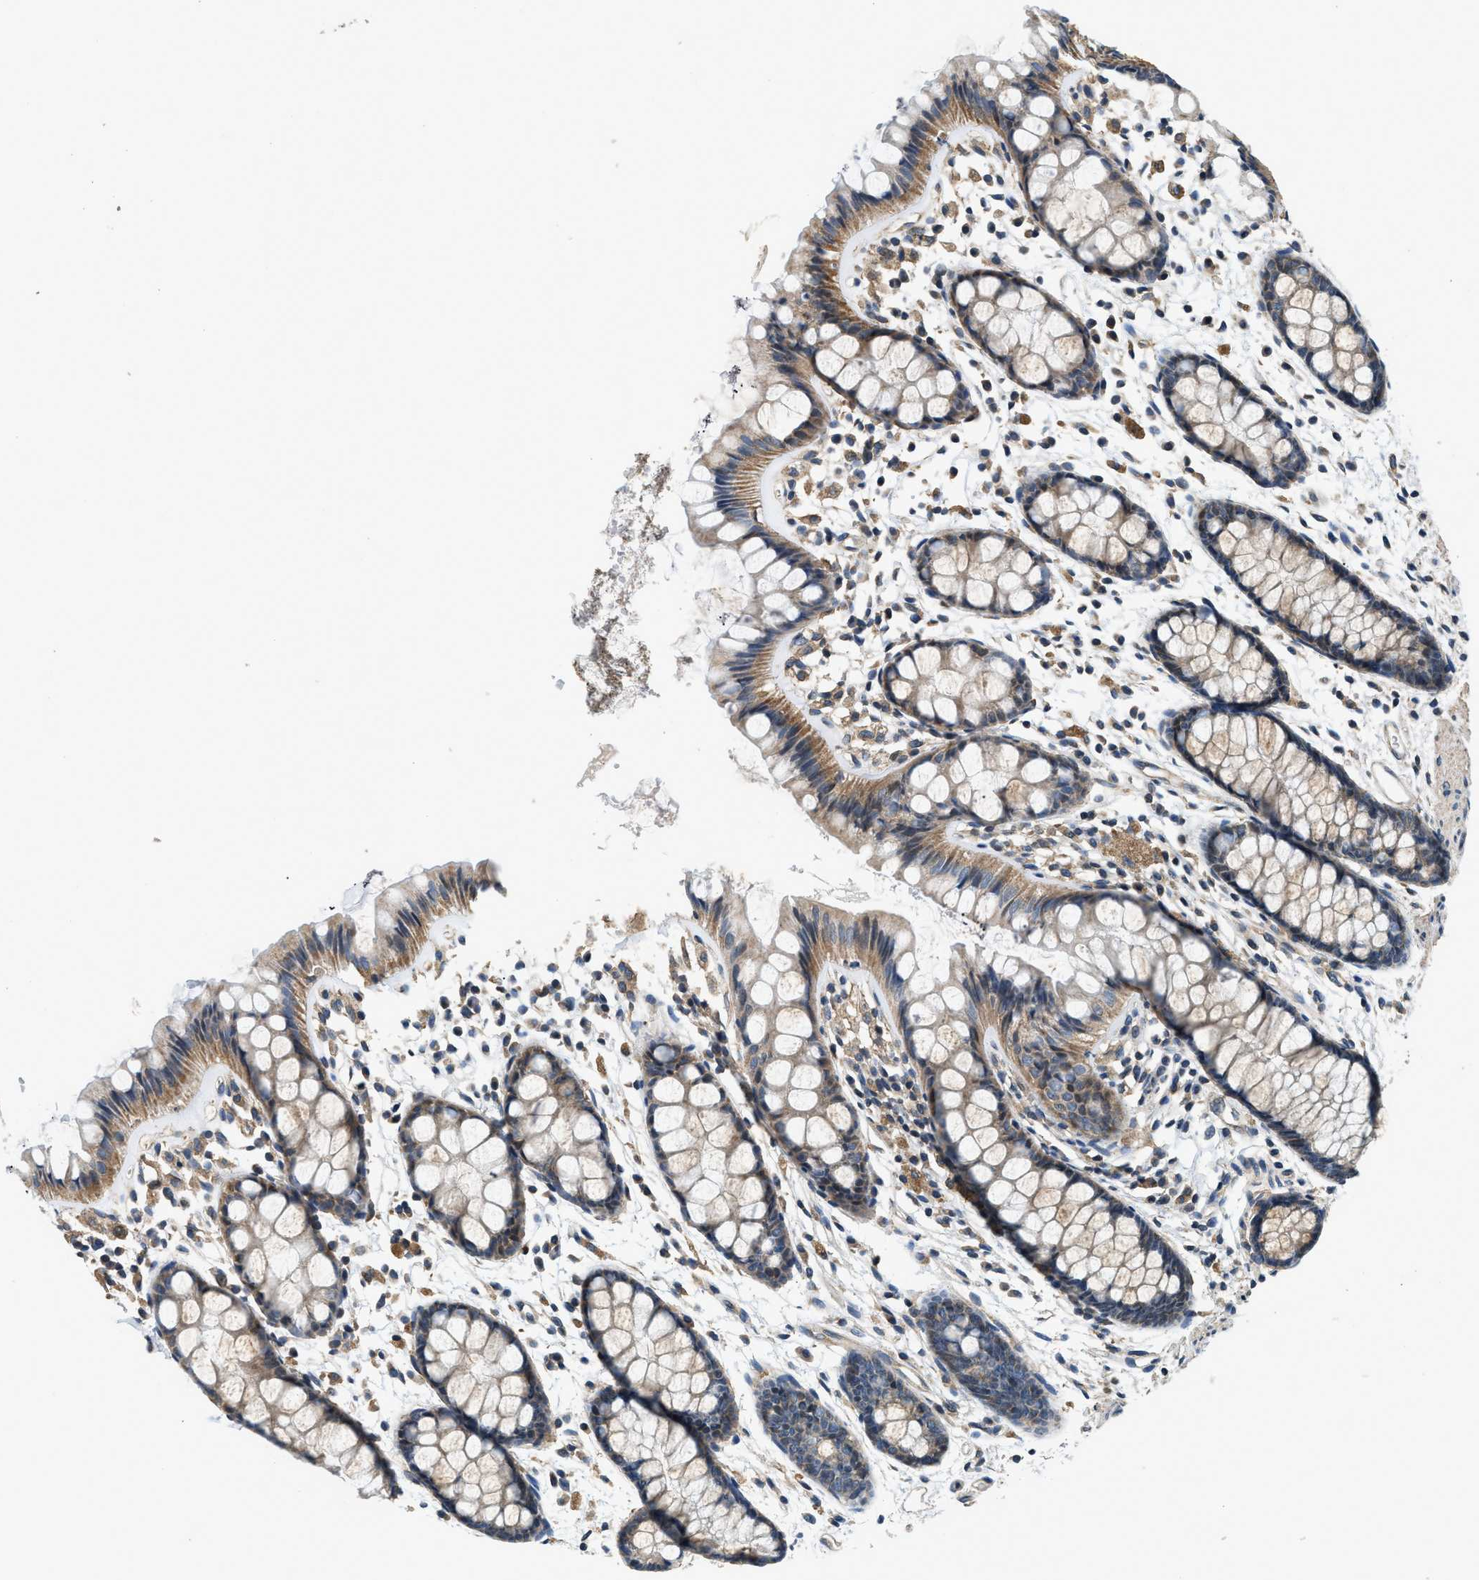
{"staining": {"intensity": "moderate", "quantity": ">75%", "location": "cytoplasmic/membranous"}, "tissue": "rectum", "cell_type": "Glandular cells", "image_type": "normal", "snomed": [{"axis": "morphology", "description": "Normal tissue, NOS"}, {"axis": "topography", "description": "Rectum"}], "caption": "Brown immunohistochemical staining in benign rectum demonstrates moderate cytoplasmic/membranous staining in approximately >75% of glandular cells.", "gene": "SSH2", "patient": {"sex": "female", "age": 66}}